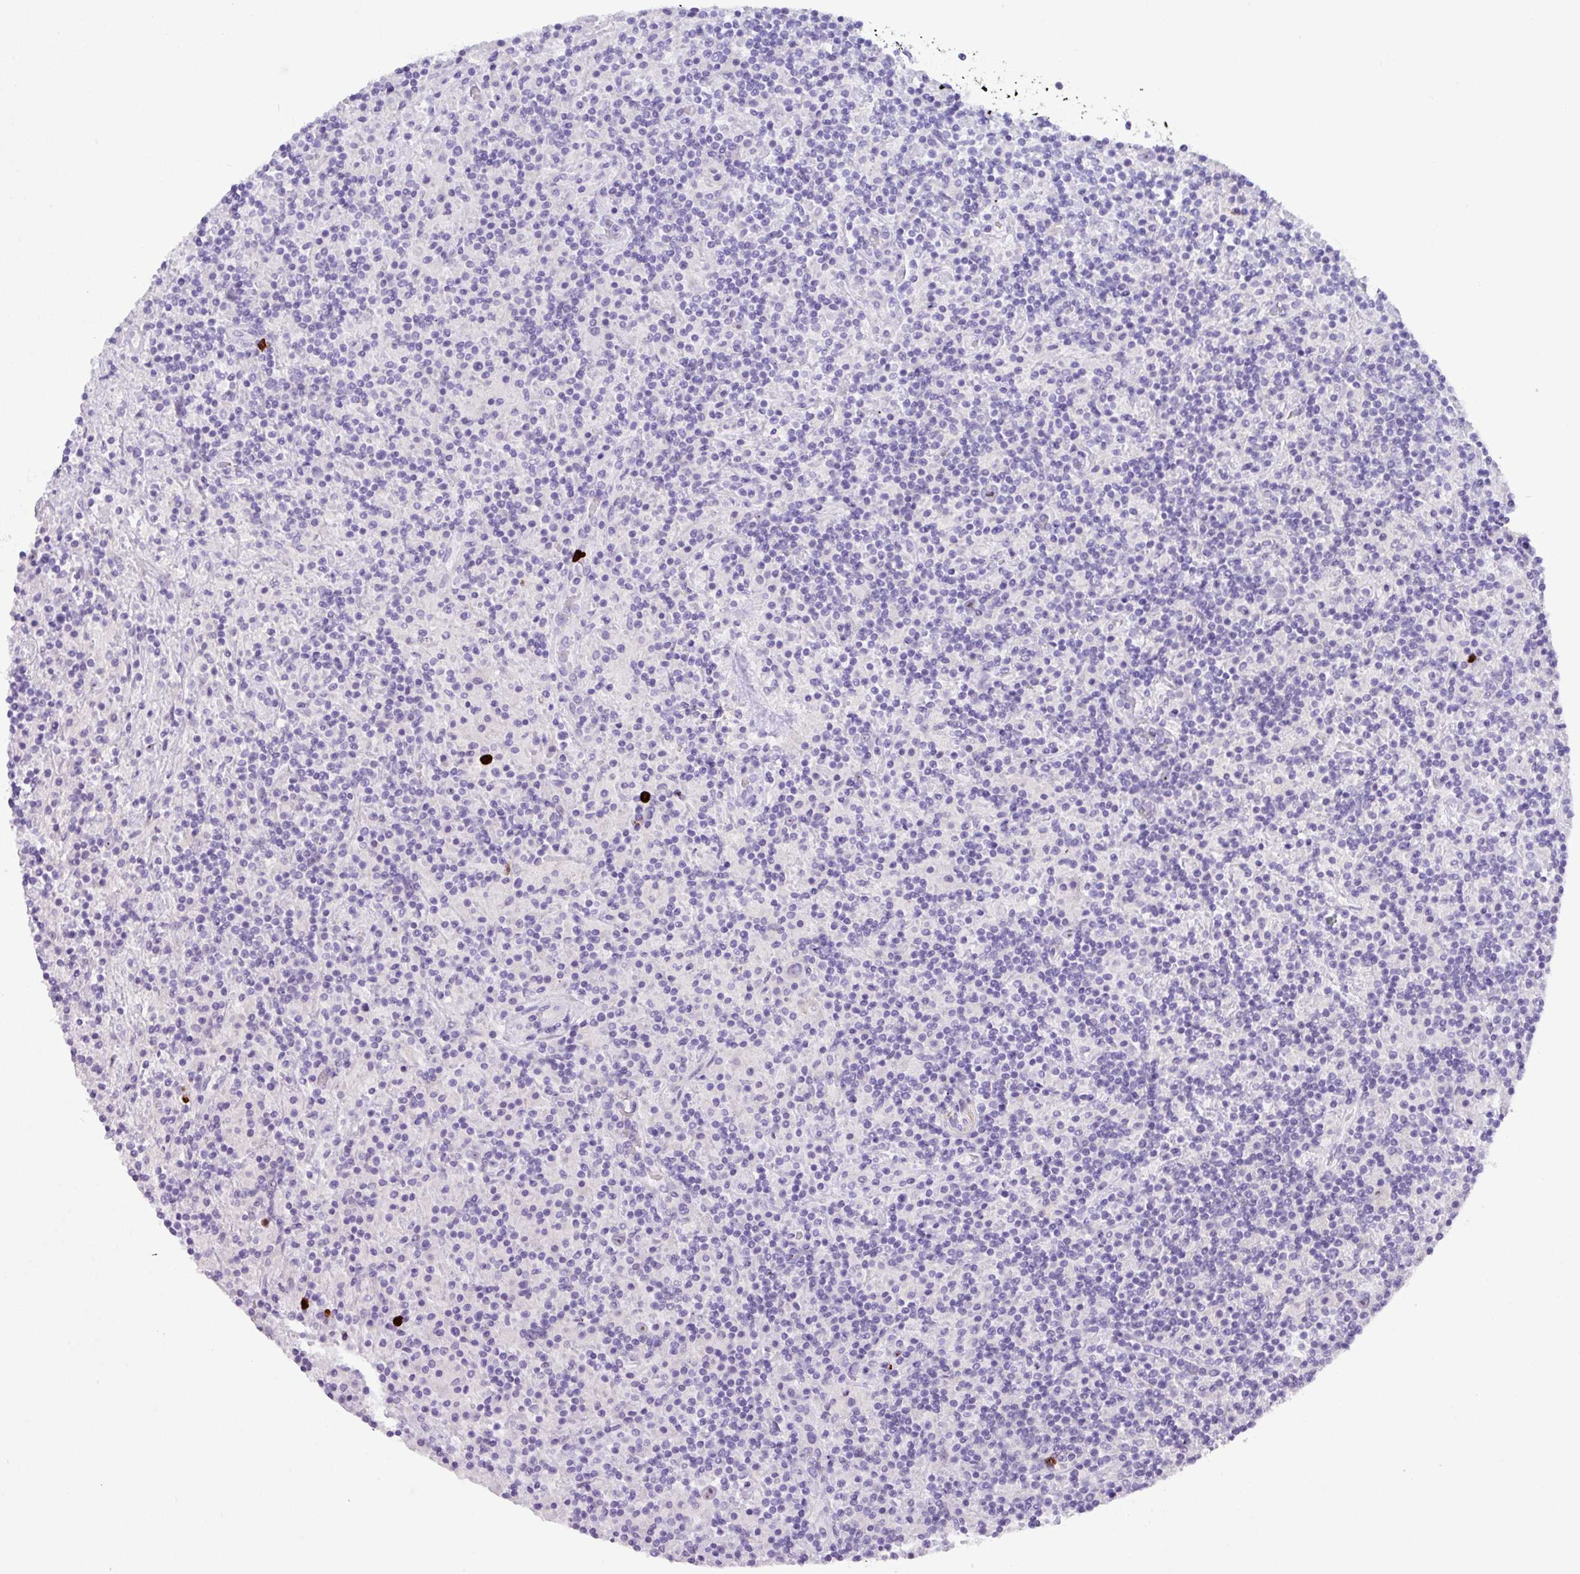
{"staining": {"intensity": "moderate", "quantity": "<25%", "location": "nuclear"}, "tissue": "lymphoma", "cell_type": "Tumor cells", "image_type": "cancer", "snomed": [{"axis": "morphology", "description": "Hodgkin's disease, NOS"}, {"axis": "topography", "description": "Lymph node"}], "caption": "Hodgkin's disease tissue exhibits moderate nuclear positivity in approximately <25% of tumor cells, visualized by immunohistochemistry.", "gene": "MRM2", "patient": {"sex": "male", "age": 70}}